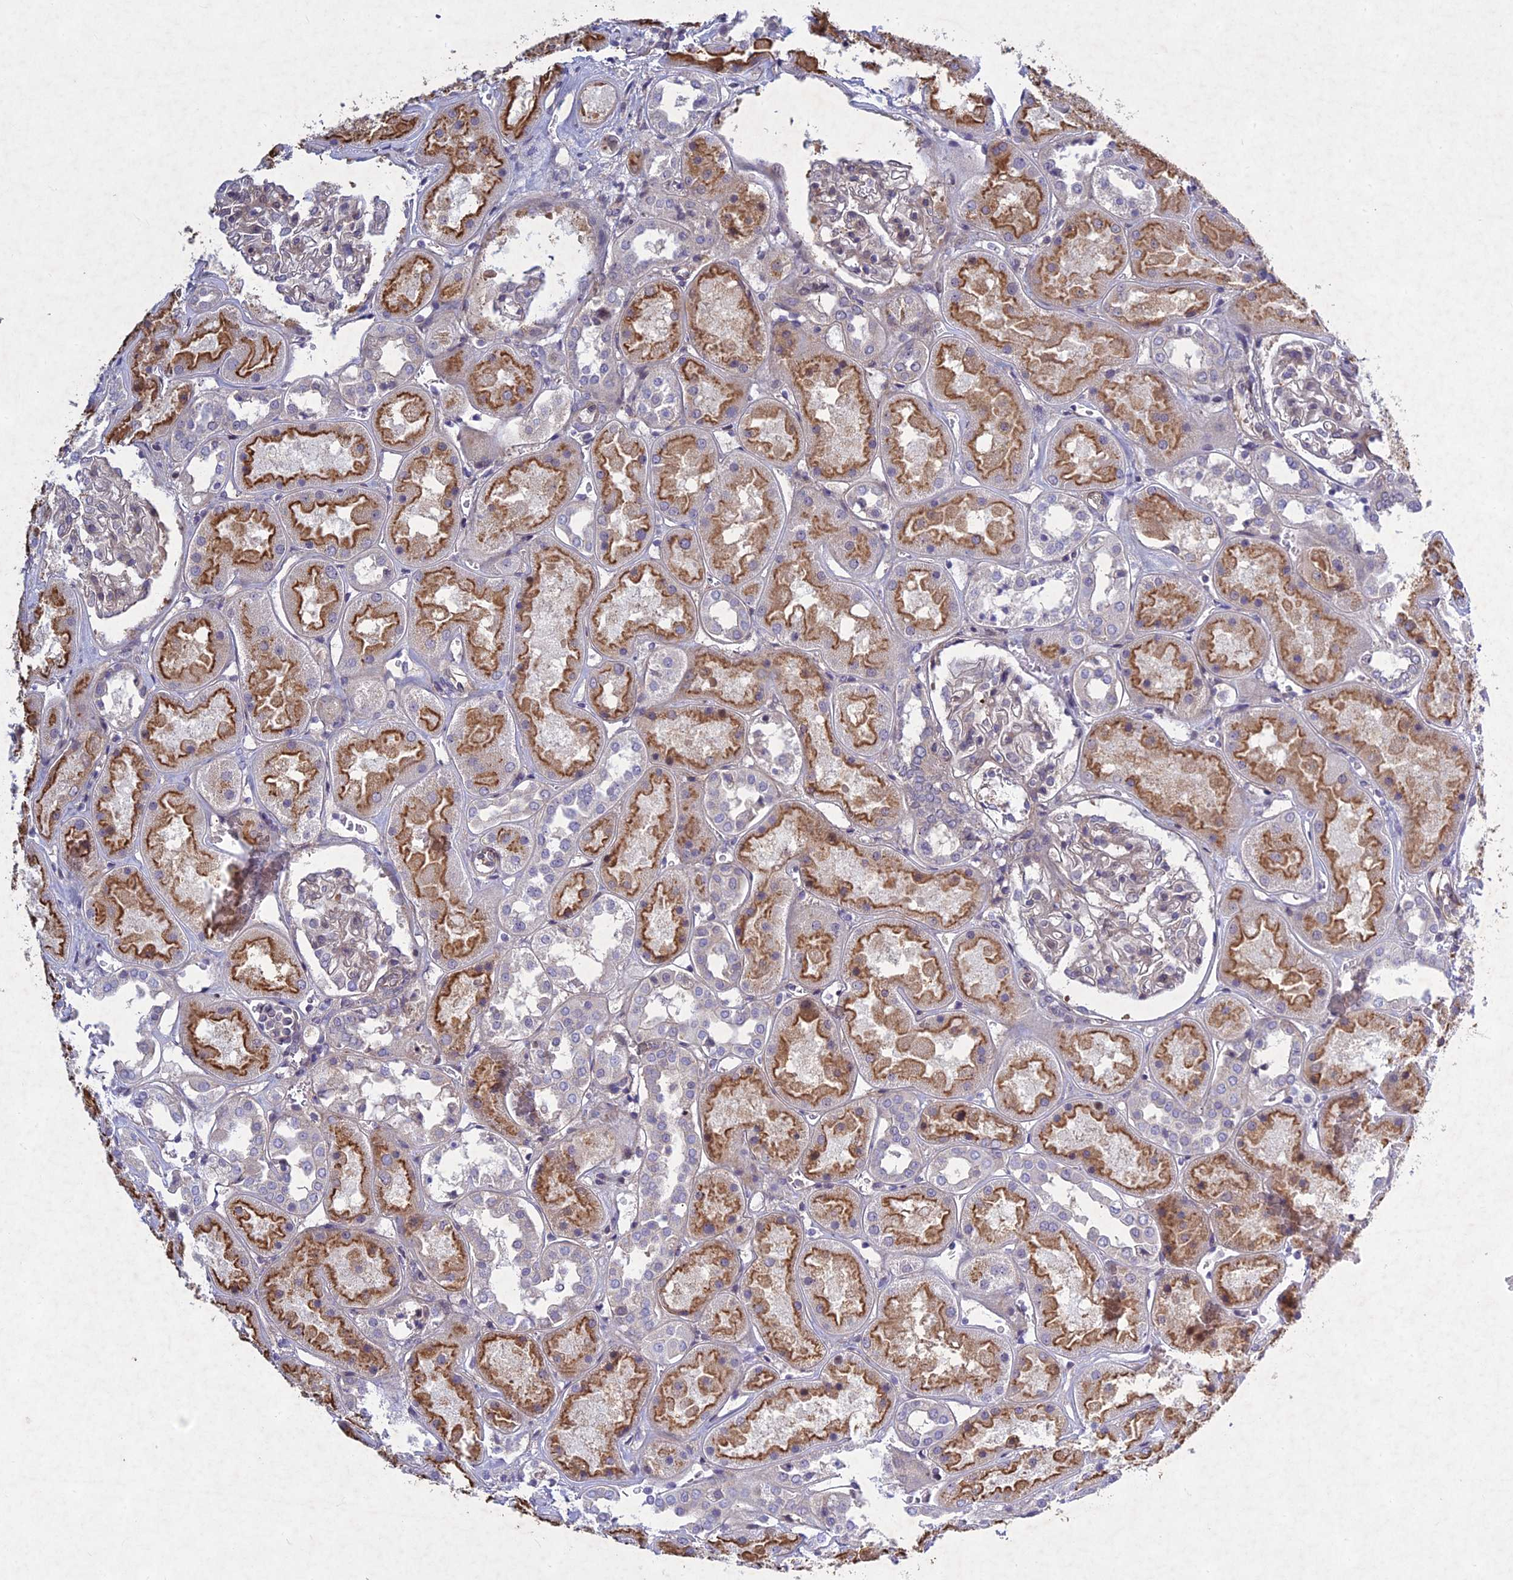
{"staining": {"intensity": "negative", "quantity": "none", "location": "none"}, "tissue": "kidney", "cell_type": "Cells in glomeruli", "image_type": "normal", "snomed": [{"axis": "morphology", "description": "Normal tissue, NOS"}, {"axis": "topography", "description": "Kidney"}], "caption": "IHC micrograph of unremarkable kidney: human kidney stained with DAB exhibits no significant protein expression in cells in glomeruli.", "gene": "PTHLH", "patient": {"sex": "male", "age": 70}}